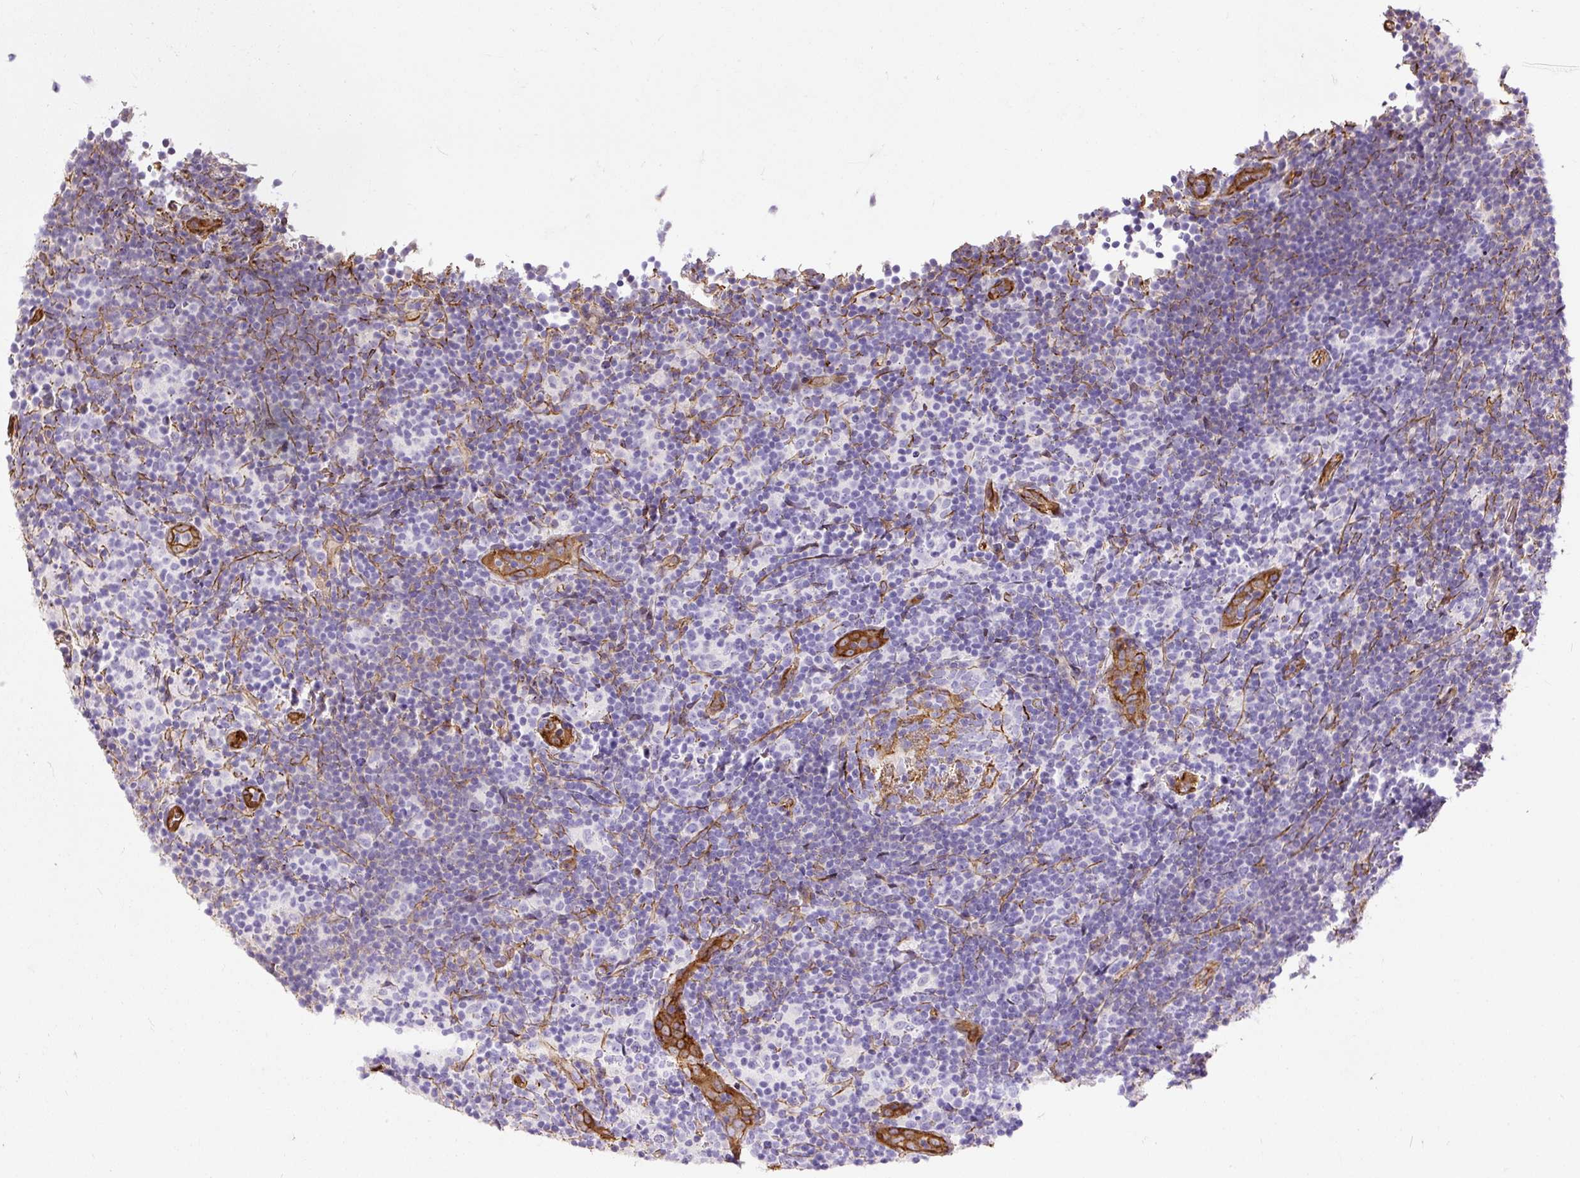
{"staining": {"intensity": "negative", "quantity": "none", "location": "none"}, "tissue": "lymphoma", "cell_type": "Tumor cells", "image_type": "cancer", "snomed": [{"axis": "morphology", "description": "Hodgkin's disease, NOS"}, {"axis": "topography", "description": "Lymph node"}], "caption": "Immunohistochemical staining of human lymphoma demonstrates no significant staining in tumor cells.", "gene": "MAGEB16", "patient": {"sex": "female", "age": 57}}